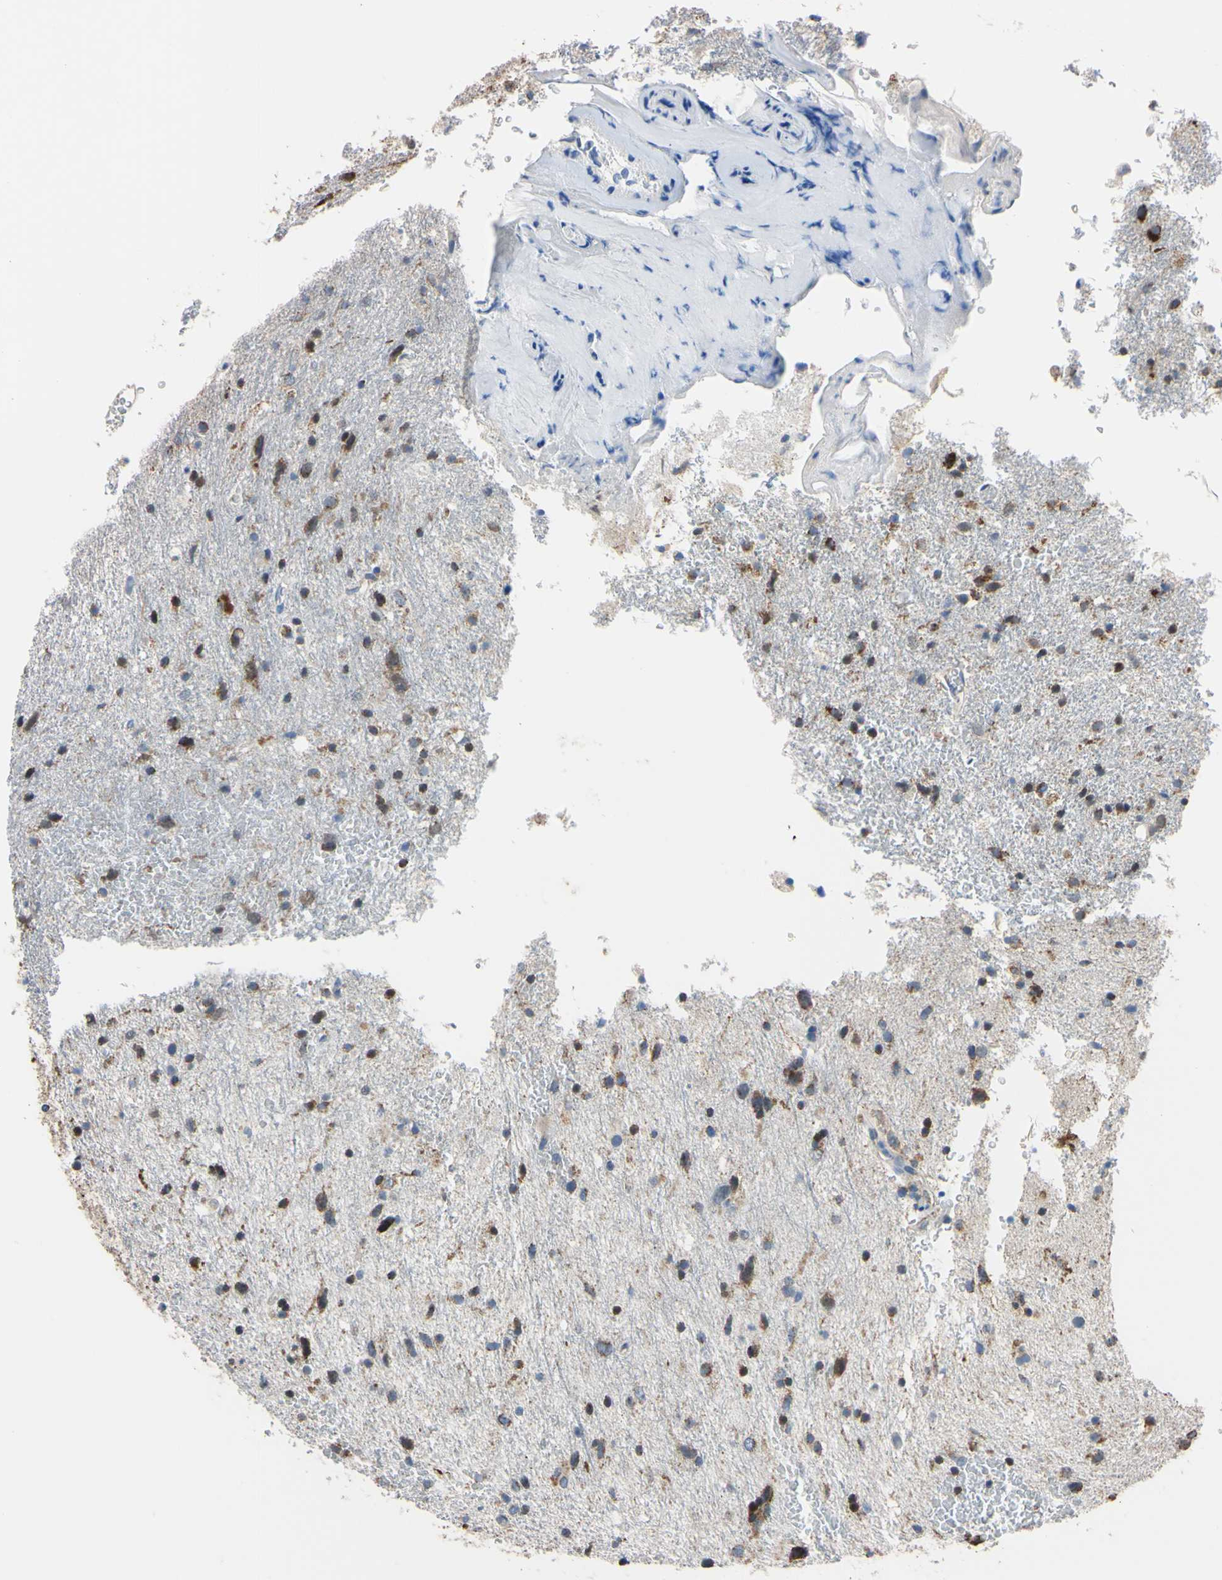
{"staining": {"intensity": "strong", "quantity": ">75%", "location": "cytoplasmic/membranous"}, "tissue": "glioma", "cell_type": "Tumor cells", "image_type": "cancer", "snomed": [{"axis": "morphology", "description": "Glioma, malignant, Low grade"}, {"axis": "topography", "description": "Brain"}], "caption": "Immunohistochemistry (DAB (3,3'-diaminobenzidine)) staining of human glioma reveals strong cytoplasmic/membranous protein expression in about >75% of tumor cells.", "gene": "CLPP", "patient": {"sex": "male", "age": 77}}